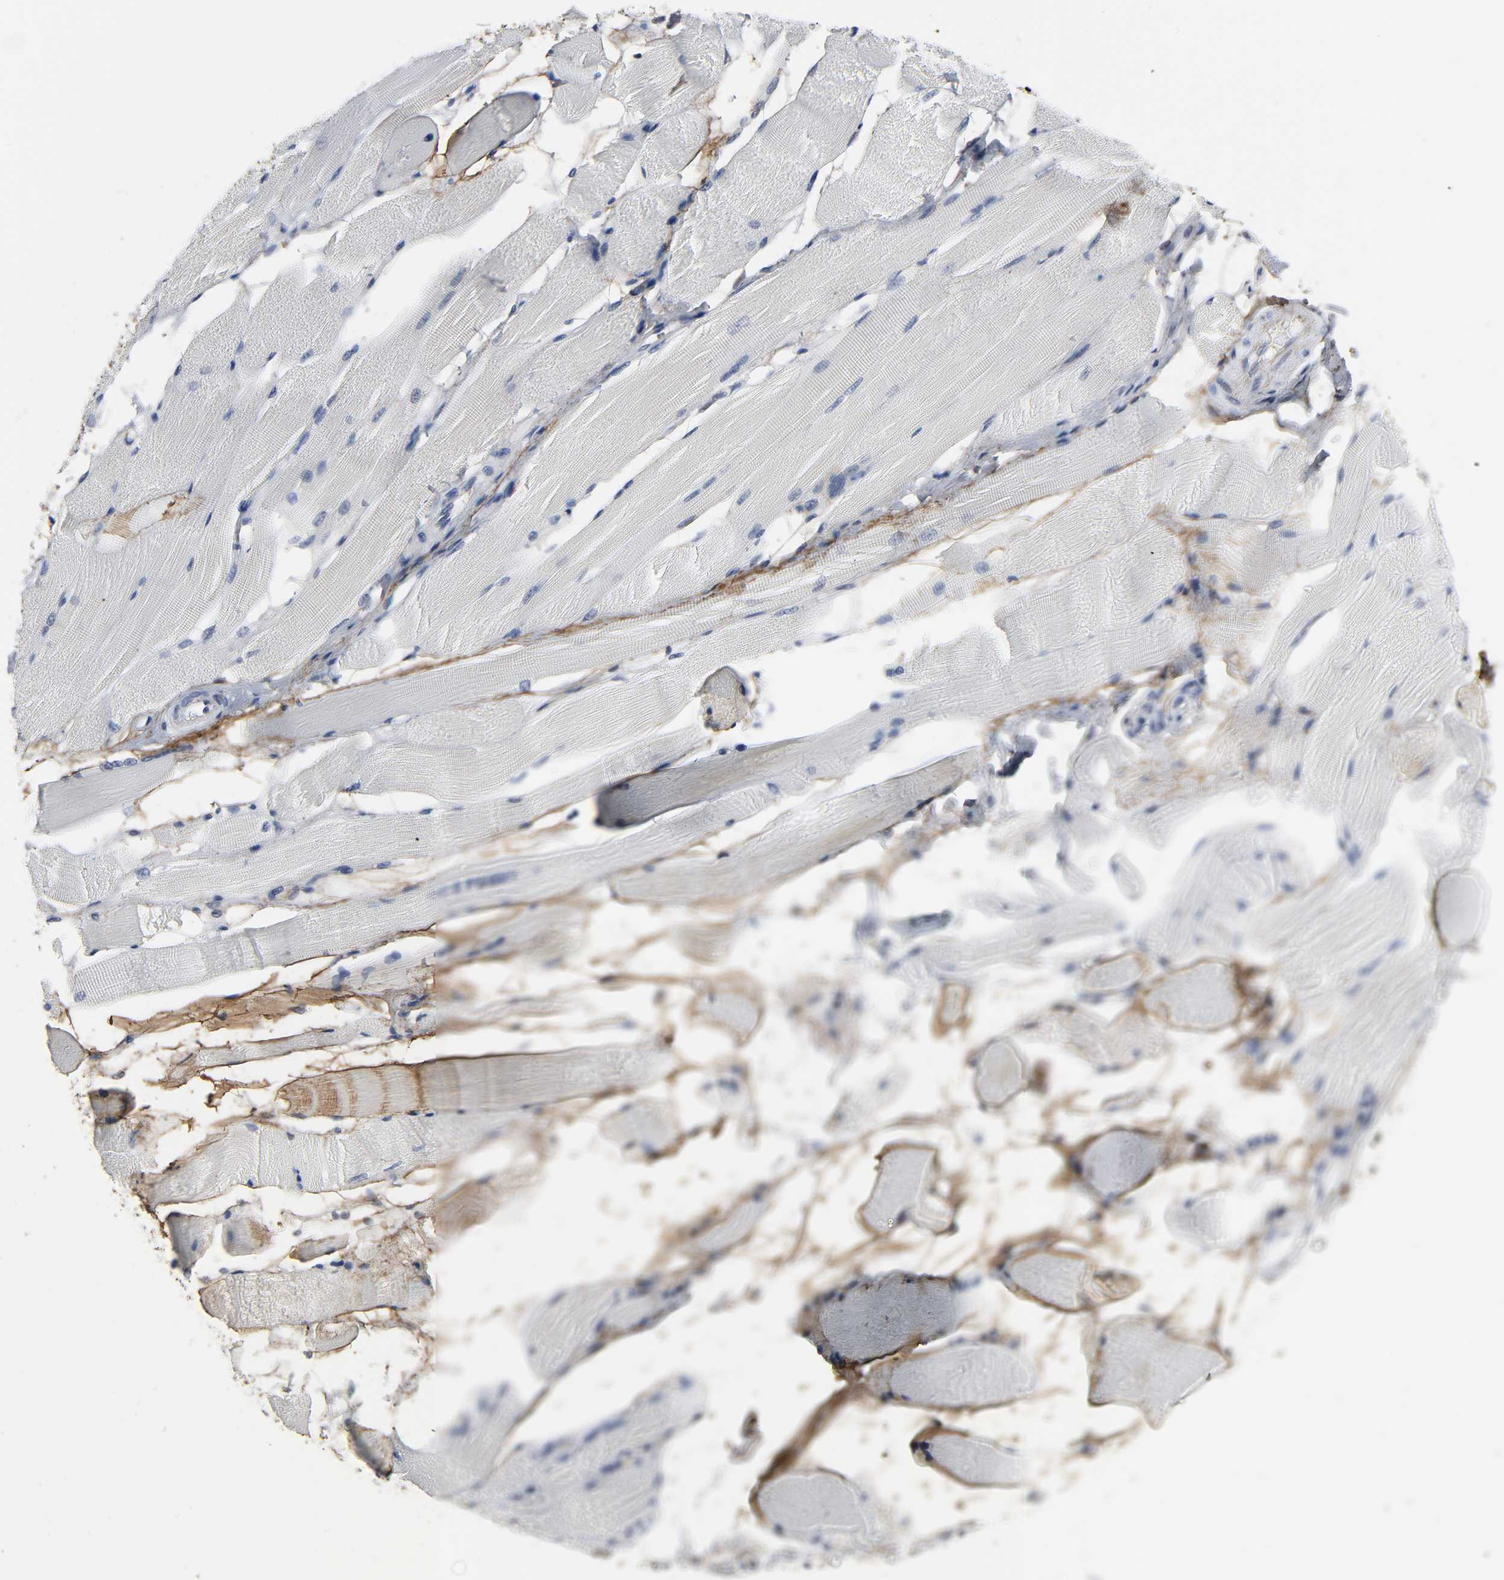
{"staining": {"intensity": "negative", "quantity": "none", "location": "none"}, "tissue": "skeletal muscle", "cell_type": "Myocytes", "image_type": "normal", "snomed": [{"axis": "morphology", "description": "Normal tissue, NOS"}, {"axis": "topography", "description": "Skeletal muscle"}, {"axis": "topography", "description": "Peripheral nerve tissue"}], "caption": "Skeletal muscle stained for a protein using immunohistochemistry (IHC) exhibits no positivity myocytes.", "gene": "FBLN1", "patient": {"sex": "female", "age": 84}}